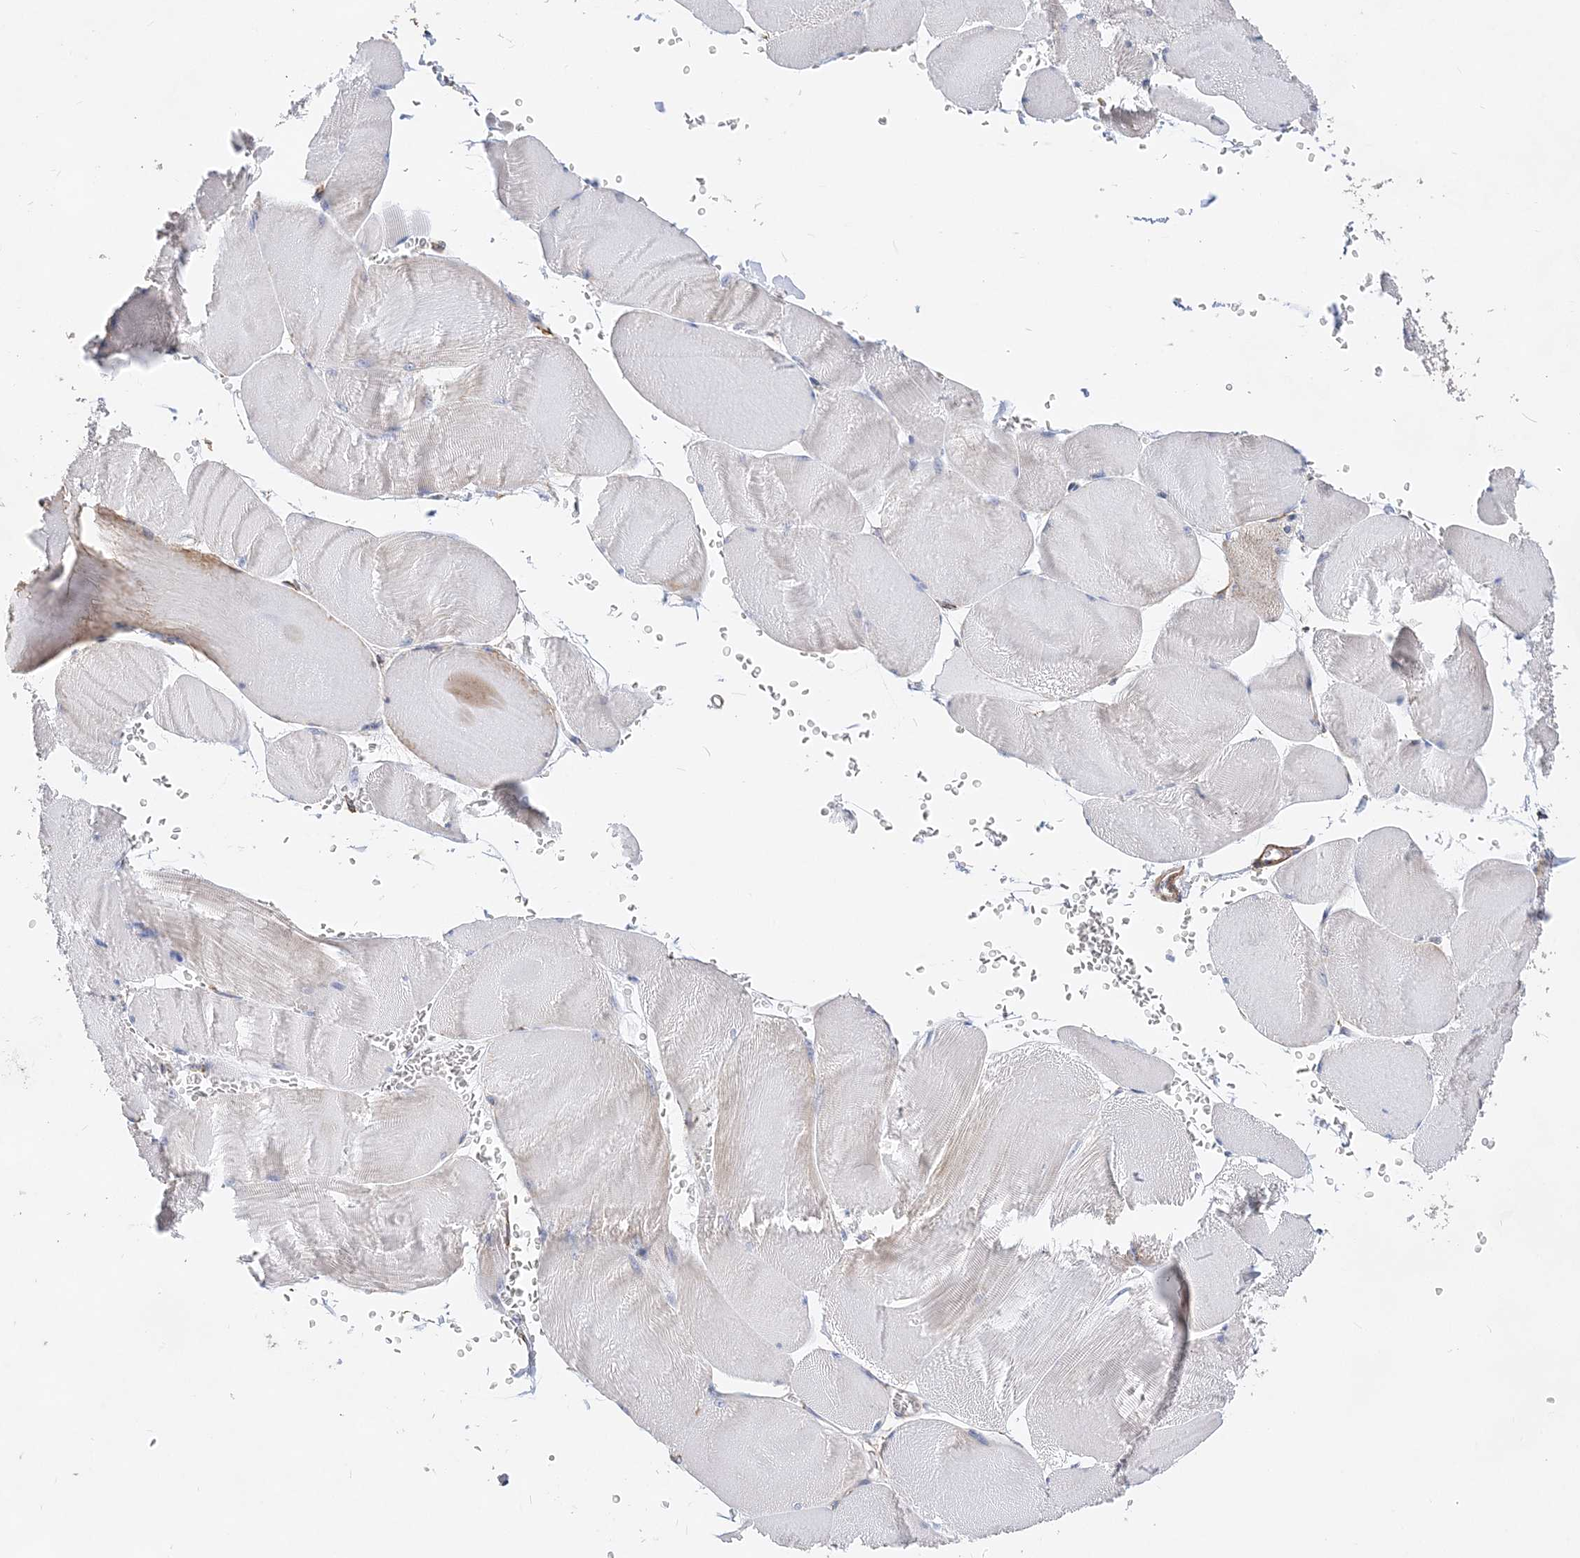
{"staining": {"intensity": "negative", "quantity": "none", "location": "none"}, "tissue": "skeletal muscle", "cell_type": "Myocytes", "image_type": "normal", "snomed": [{"axis": "morphology", "description": "Normal tissue, NOS"}, {"axis": "morphology", "description": "Basal cell carcinoma"}, {"axis": "topography", "description": "Skeletal muscle"}], "caption": "This is a photomicrograph of IHC staining of normal skeletal muscle, which shows no expression in myocytes.", "gene": "ACOT9", "patient": {"sex": "female", "age": 64}}